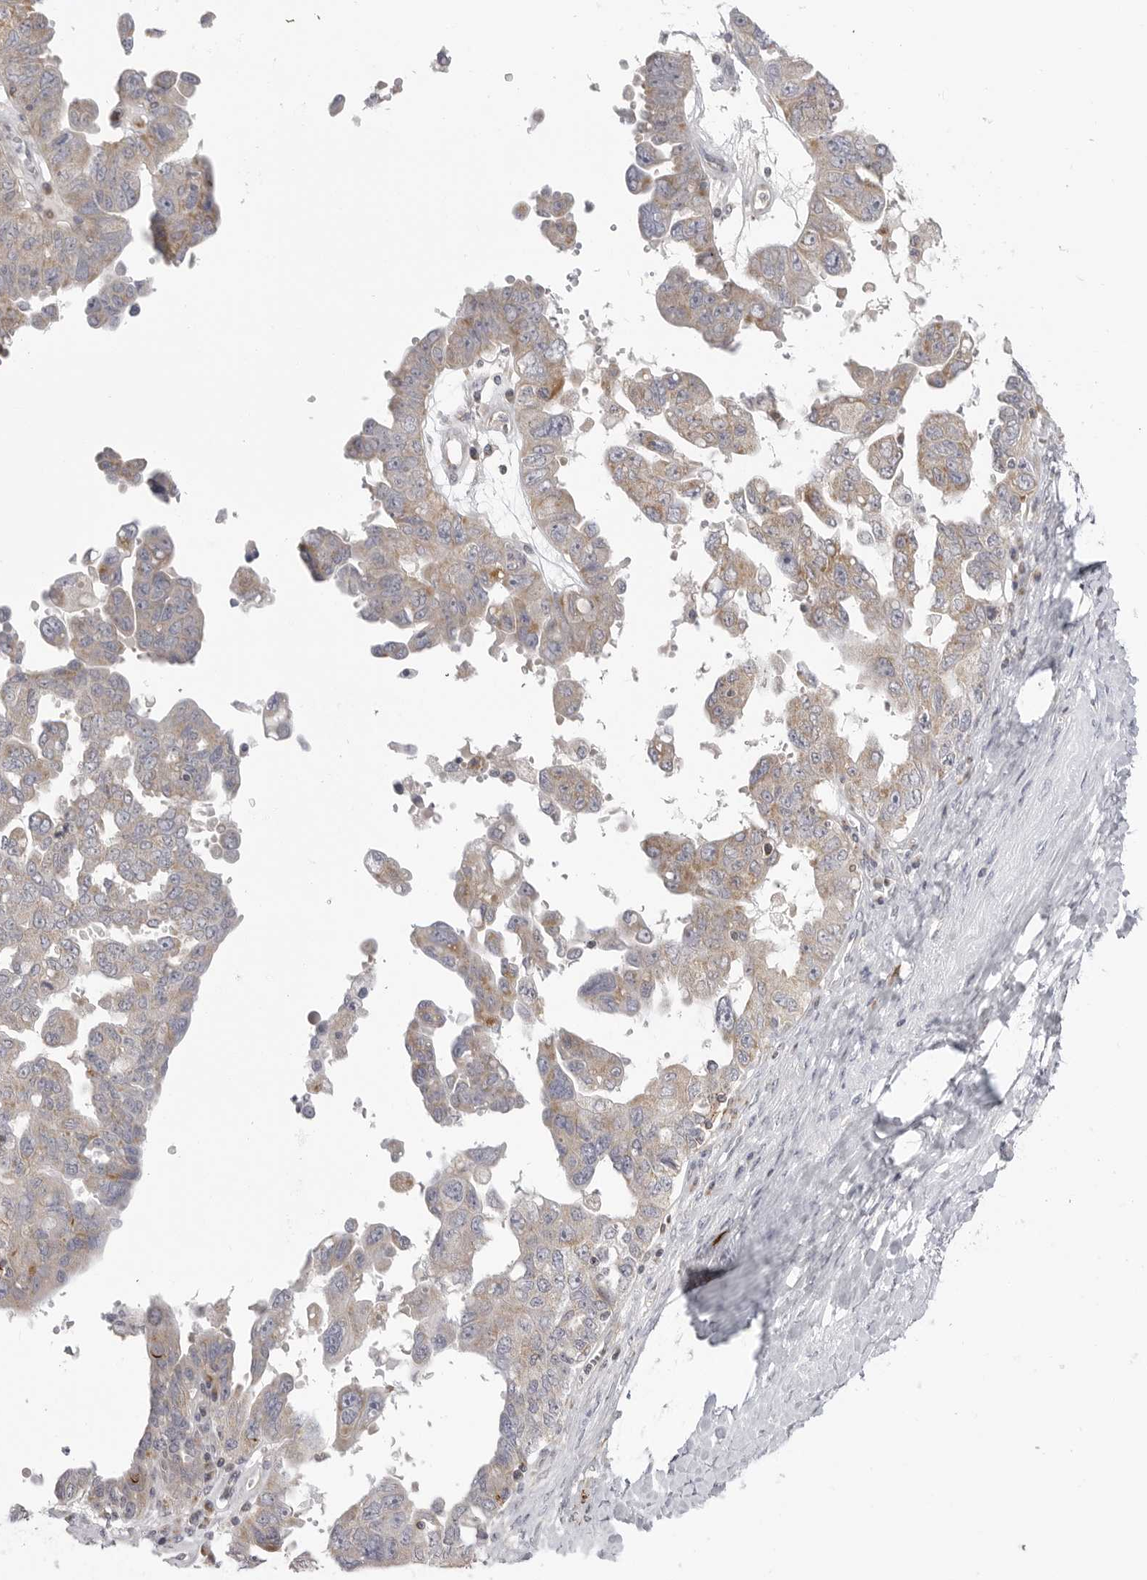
{"staining": {"intensity": "weak", "quantity": "25%-75%", "location": "cytoplasmic/membranous"}, "tissue": "ovarian cancer", "cell_type": "Tumor cells", "image_type": "cancer", "snomed": [{"axis": "morphology", "description": "Carcinoma, endometroid"}, {"axis": "topography", "description": "Ovary"}], "caption": "Weak cytoplasmic/membranous positivity for a protein is seen in approximately 25%-75% of tumor cells of endometroid carcinoma (ovarian) using immunohistochemistry.", "gene": "MAP7D1", "patient": {"sex": "female", "age": 62}}